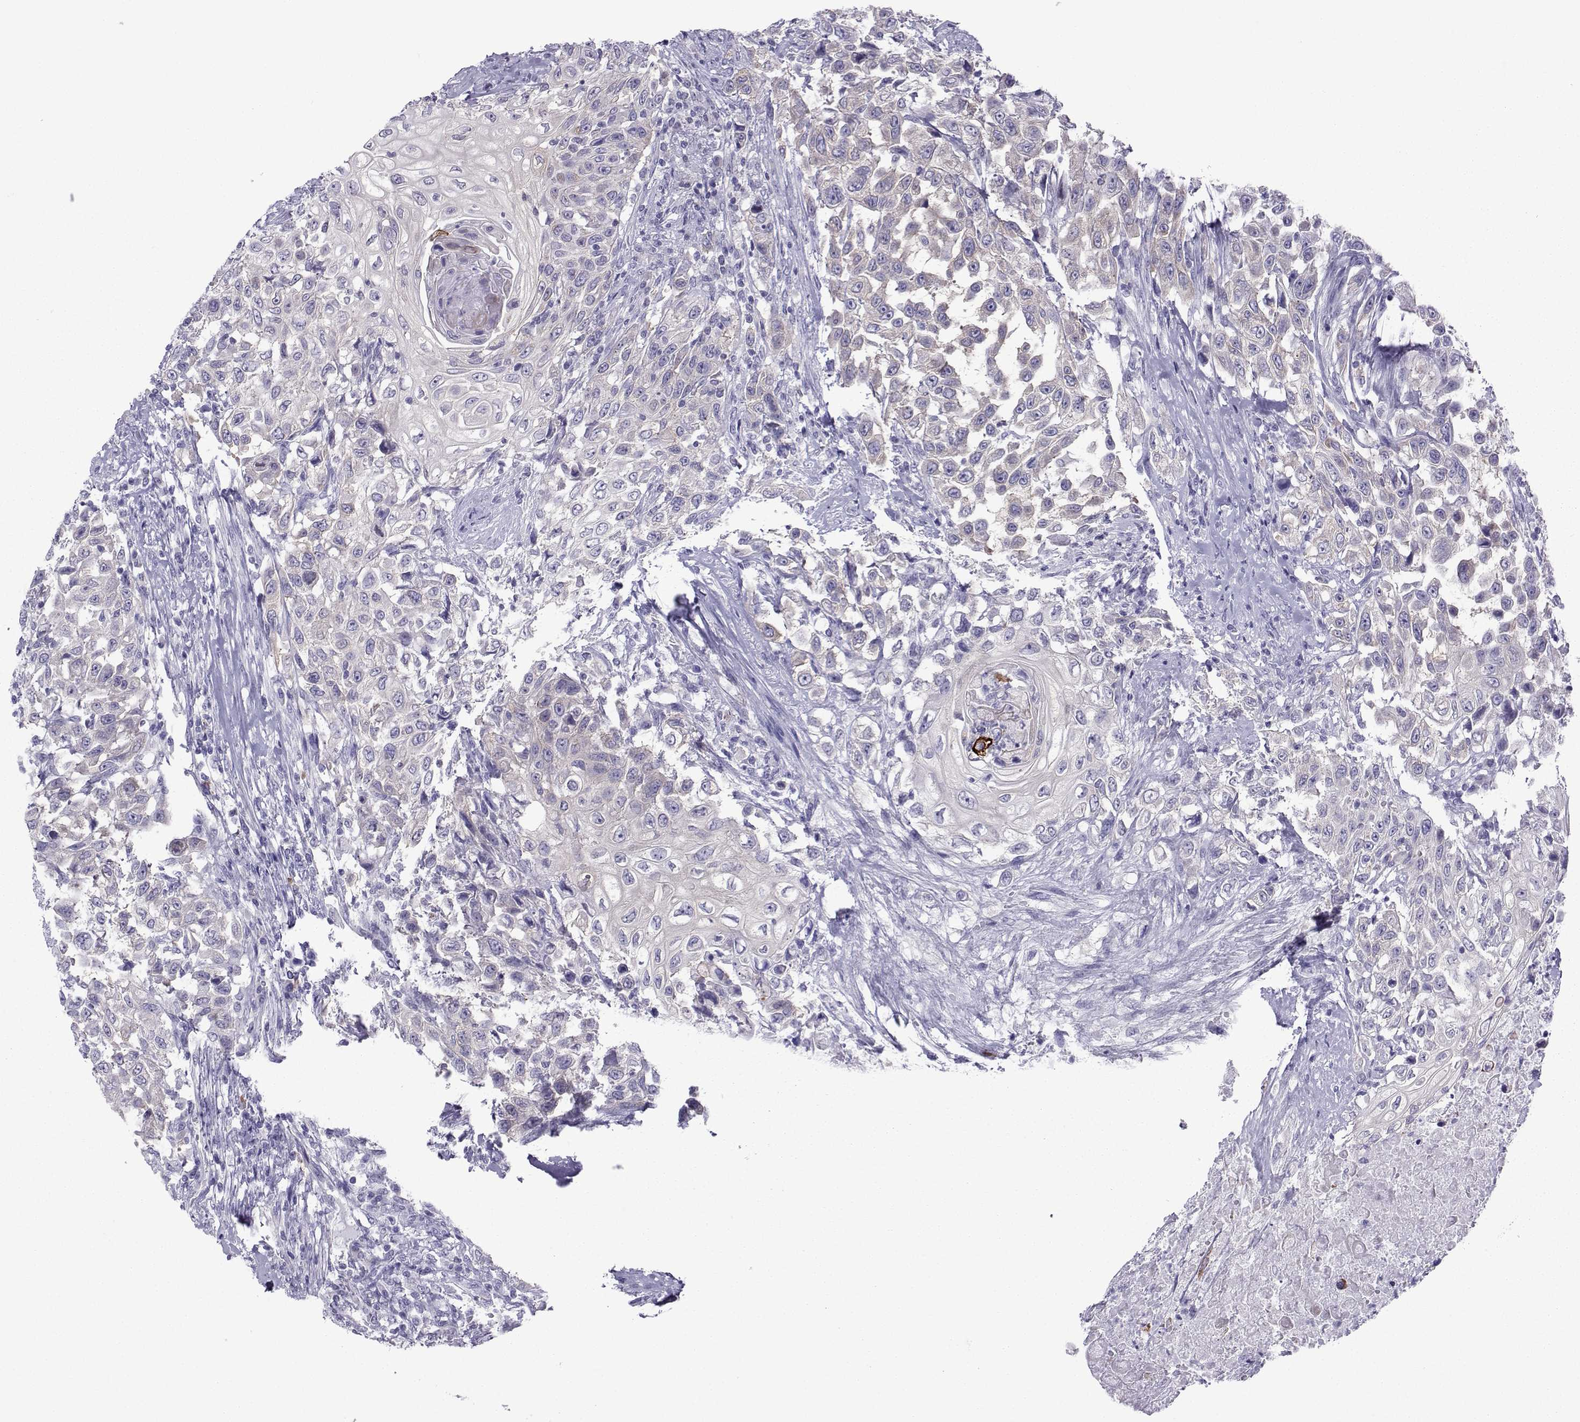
{"staining": {"intensity": "negative", "quantity": "none", "location": "none"}, "tissue": "urothelial cancer", "cell_type": "Tumor cells", "image_type": "cancer", "snomed": [{"axis": "morphology", "description": "Urothelial carcinoma, High grade"}, {"axis": "topography", "description": "Urinary bladder"}], "caption": "Urothelial cancer was stained to show a protein in brown. There is no significant positivity in tumor cells.", "gene": "COL22A1", "patient": {"sex": "female", "age": 56}}